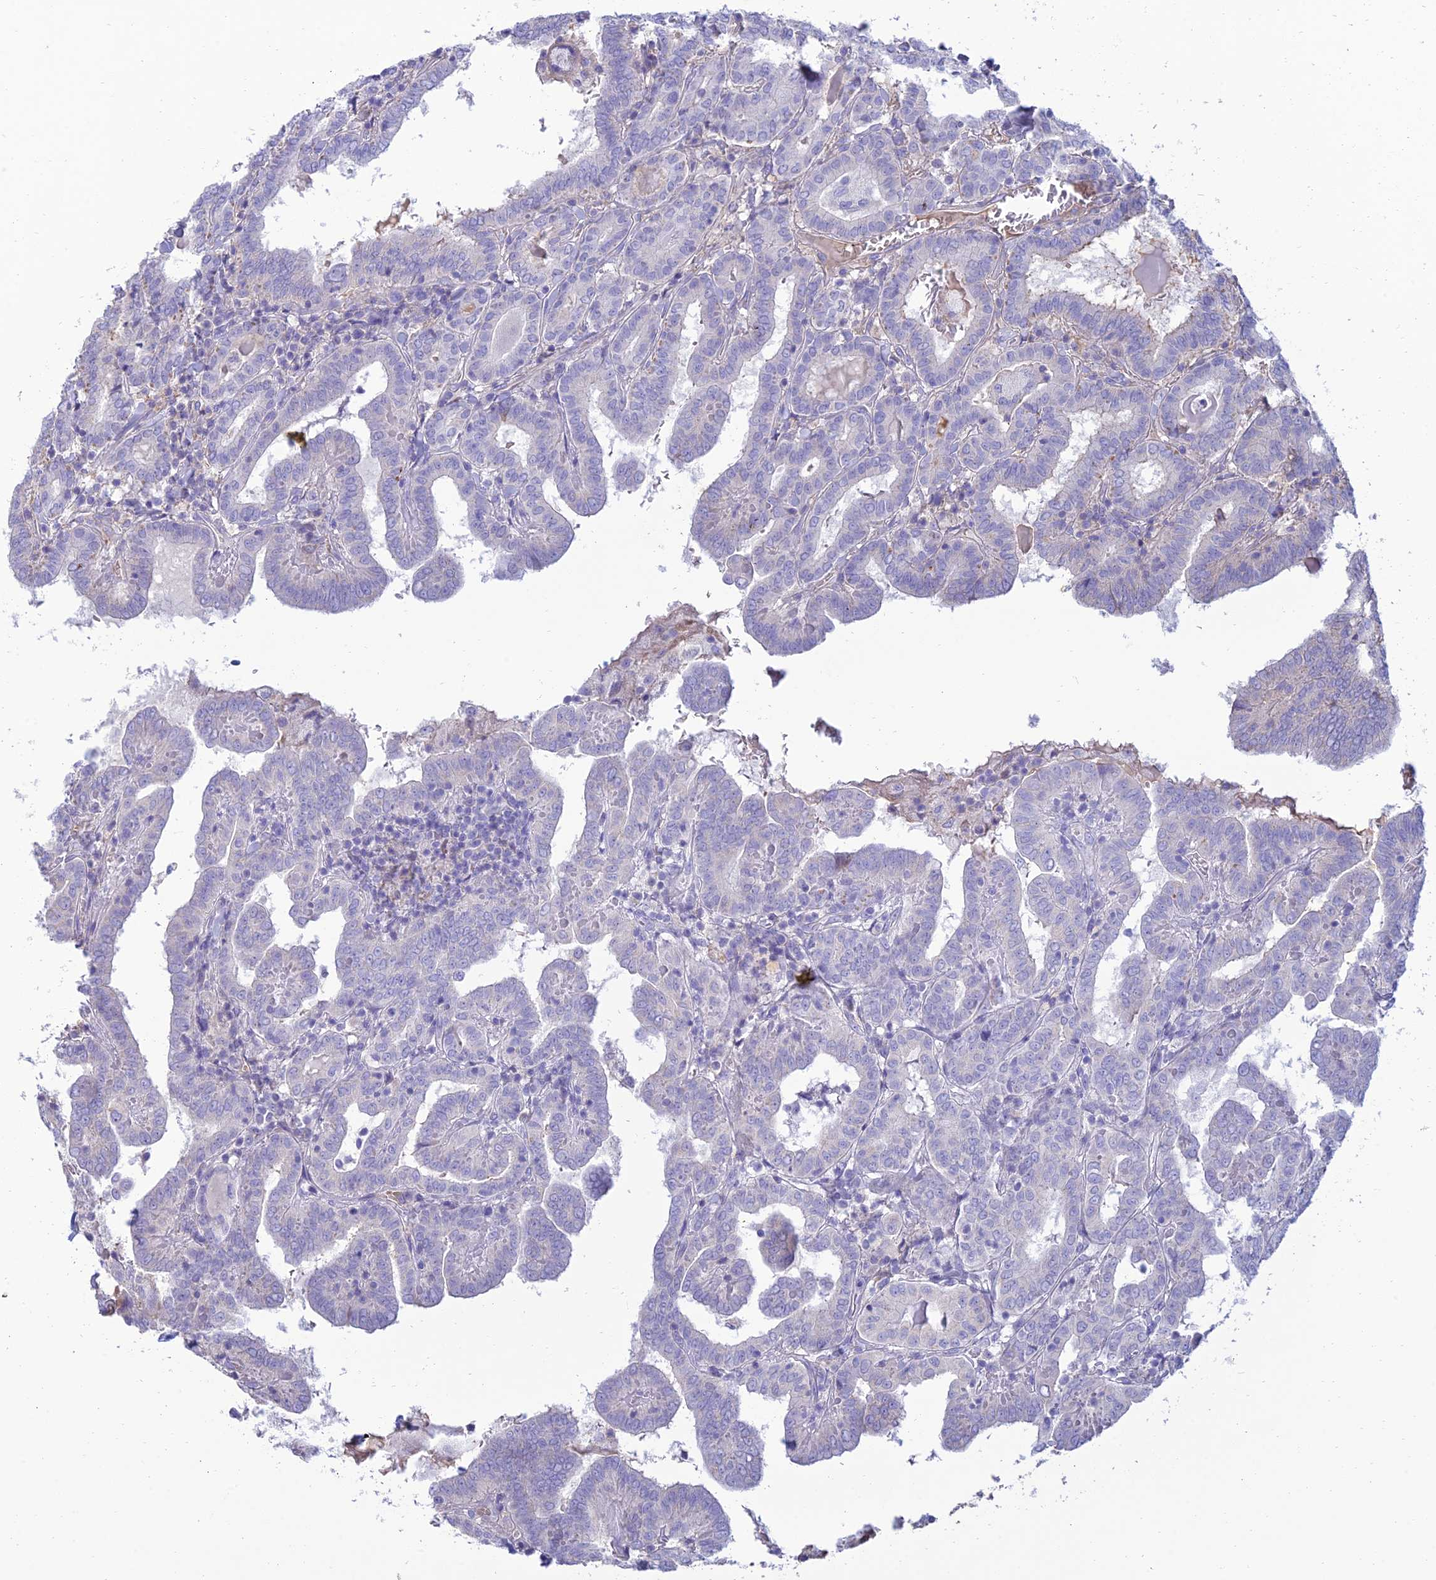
{"staining": {"intensity": "negative", "quantity": "none", "location": "none"}, "tissue": "thyroid cancer", "cell_type": "Tumor cells", "image_type": "cancer", "snomed": [{"axis": "morphology", "description": "Papillary adenocarcinoma, NOS"}, {"axis": "topography", "description": "Thyroid gland"}], "caption": "DAB (3,3'-diaminobenzidine) immunohistochemical staining of thyroid cancer (papillary adenocarcinoma) exhibits no significant staining in tumor cells.", "gene": "MAL2", "patient": {"sex": "female", "age": 72}}